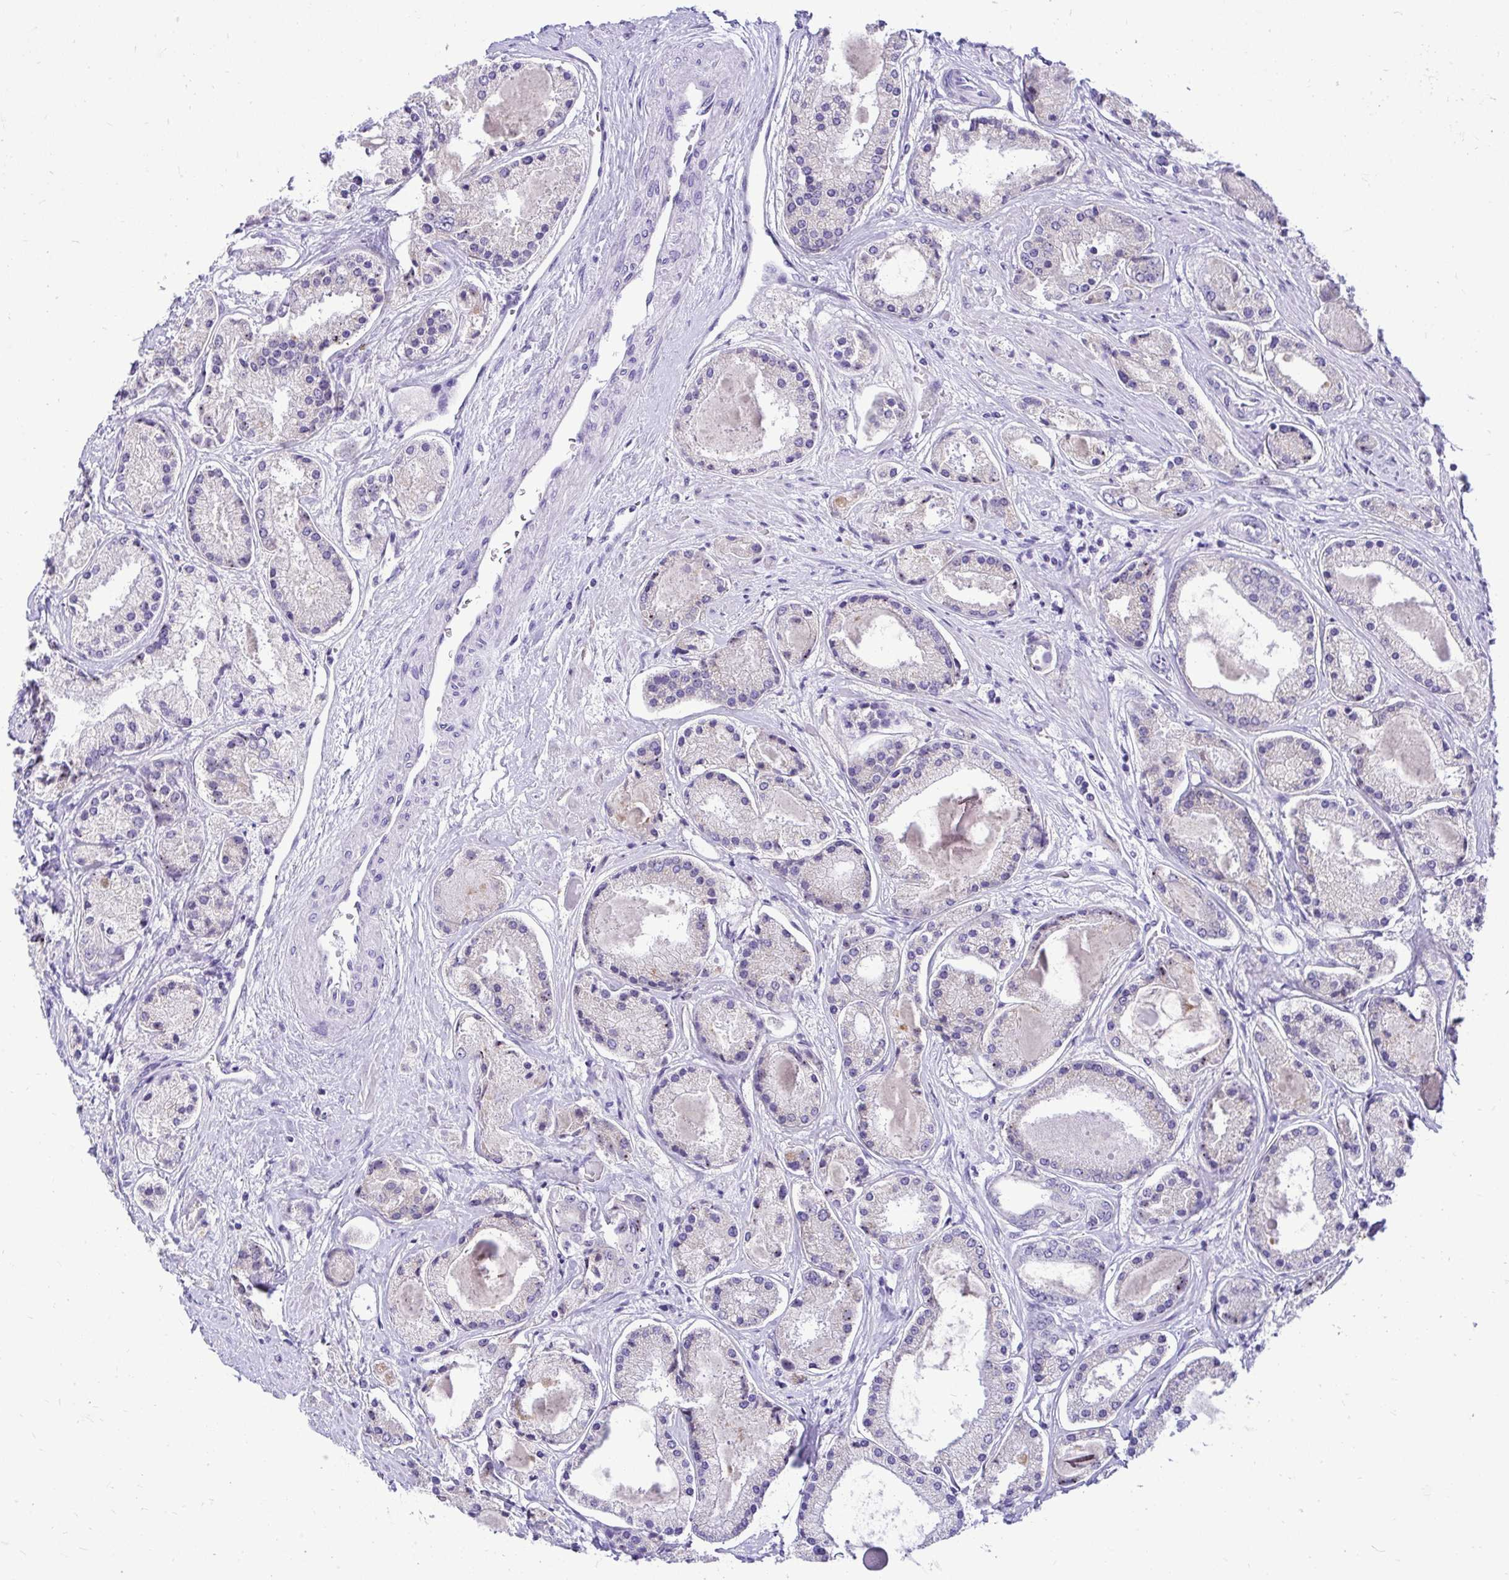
{"staining": {"intensity": "negative", "quantity": "none", "location": "none"}, "tissue": "prostate cancer", "cell_type": "Tumor cells", "image_type": "cancer", "snomed": [{"axis": "morphology", "description": "Adenocarcinoma, High grade"}, {"axis": "topography", "description": "Prostate"}], "caption": "Prostate cancer was stained to show a protein in brown. There is no significant staining in tumor cells.", "gene": "NIFK", "patient": {"sex": "male", "age": 67}}